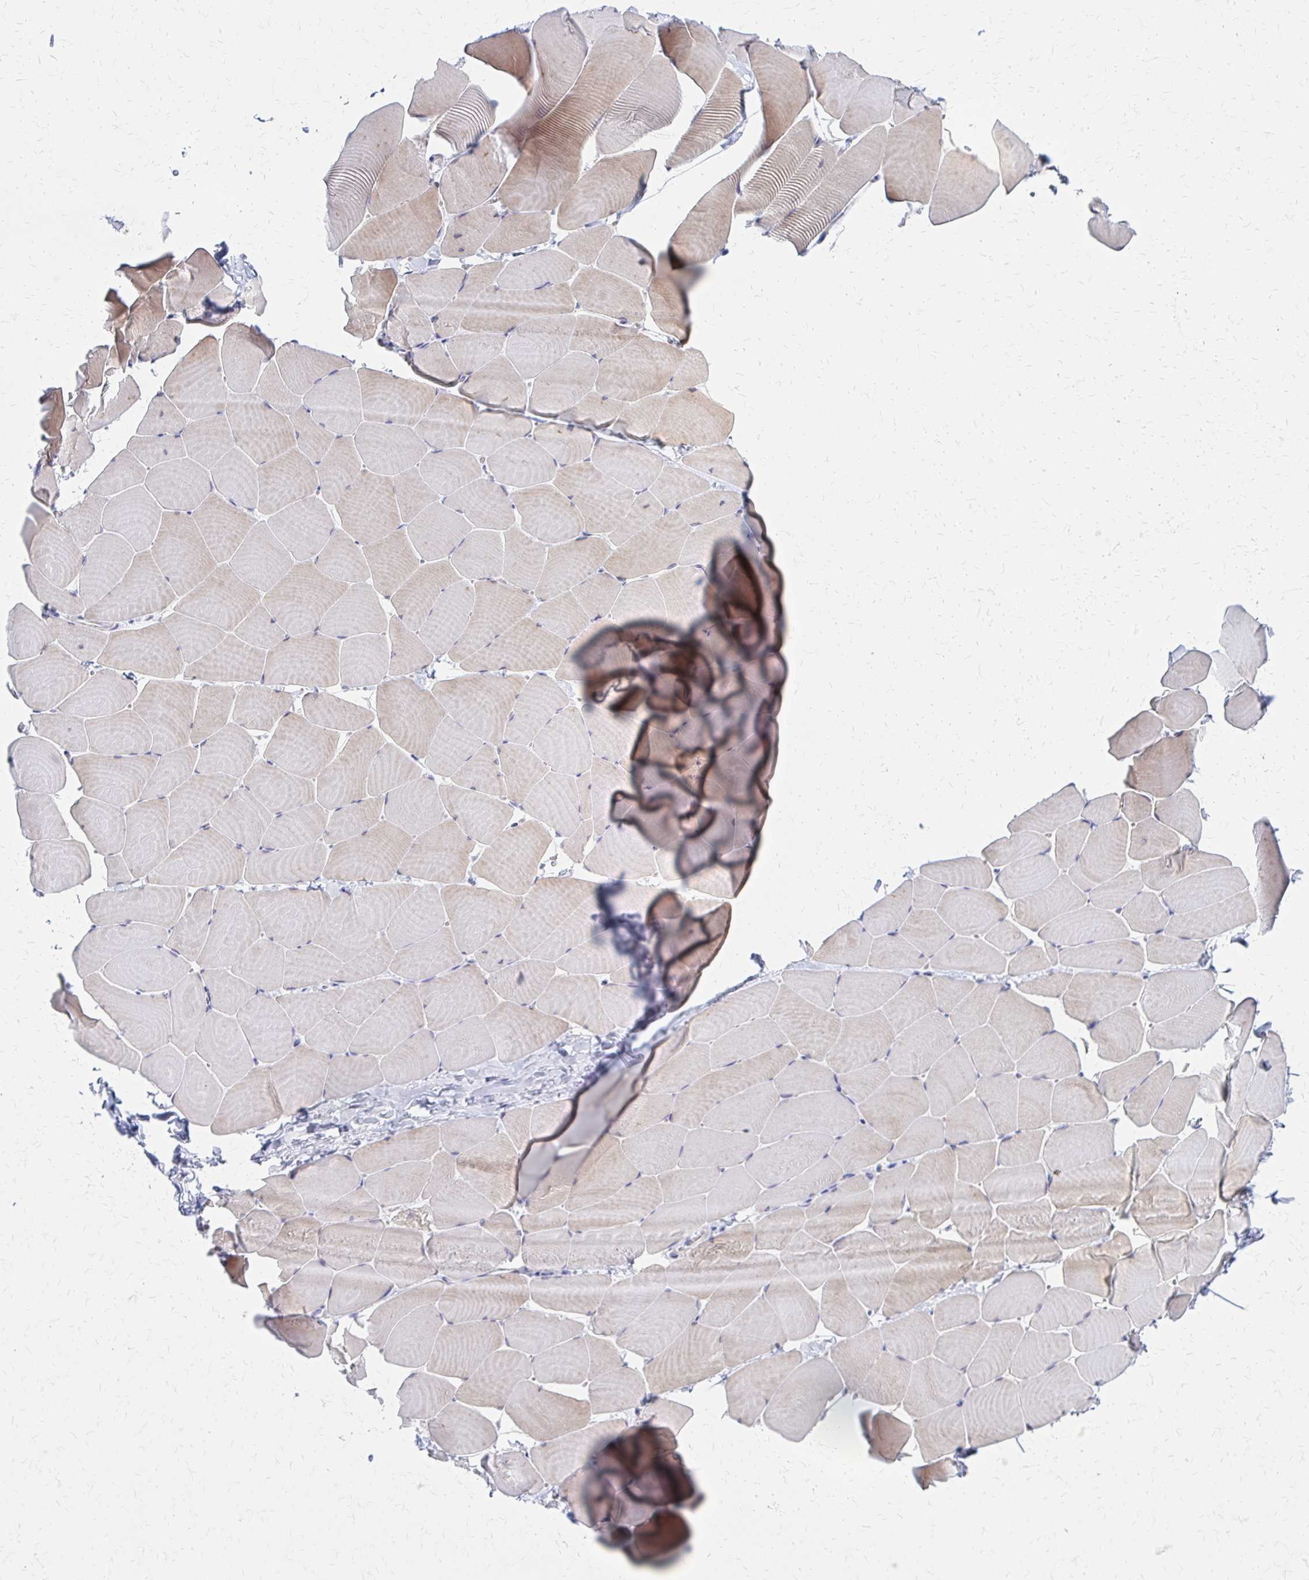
{"staining": {"intensity": "weak", "quantity": "25%-75%", "location": "cytoplasmic/membranous"}, "tissue": "skeletal muscle", "cell_type": "Myocytes", "image_type": "normal", "snomed": [{"axis": "morphology", "description": "Normal tissue, NOS"}, {"axis": "topography", "description": "Skeletal muscle"}], "caption": "This image demonstrates immunohistochemistry (IHC) staining of unremarkable human skeletal muscle, with low weak cytoplasmic/membranous staining in approximately 25%-75% of myocytes.", "gene": "RPL27A", "patient": {"sex": "male", "age": 25}}